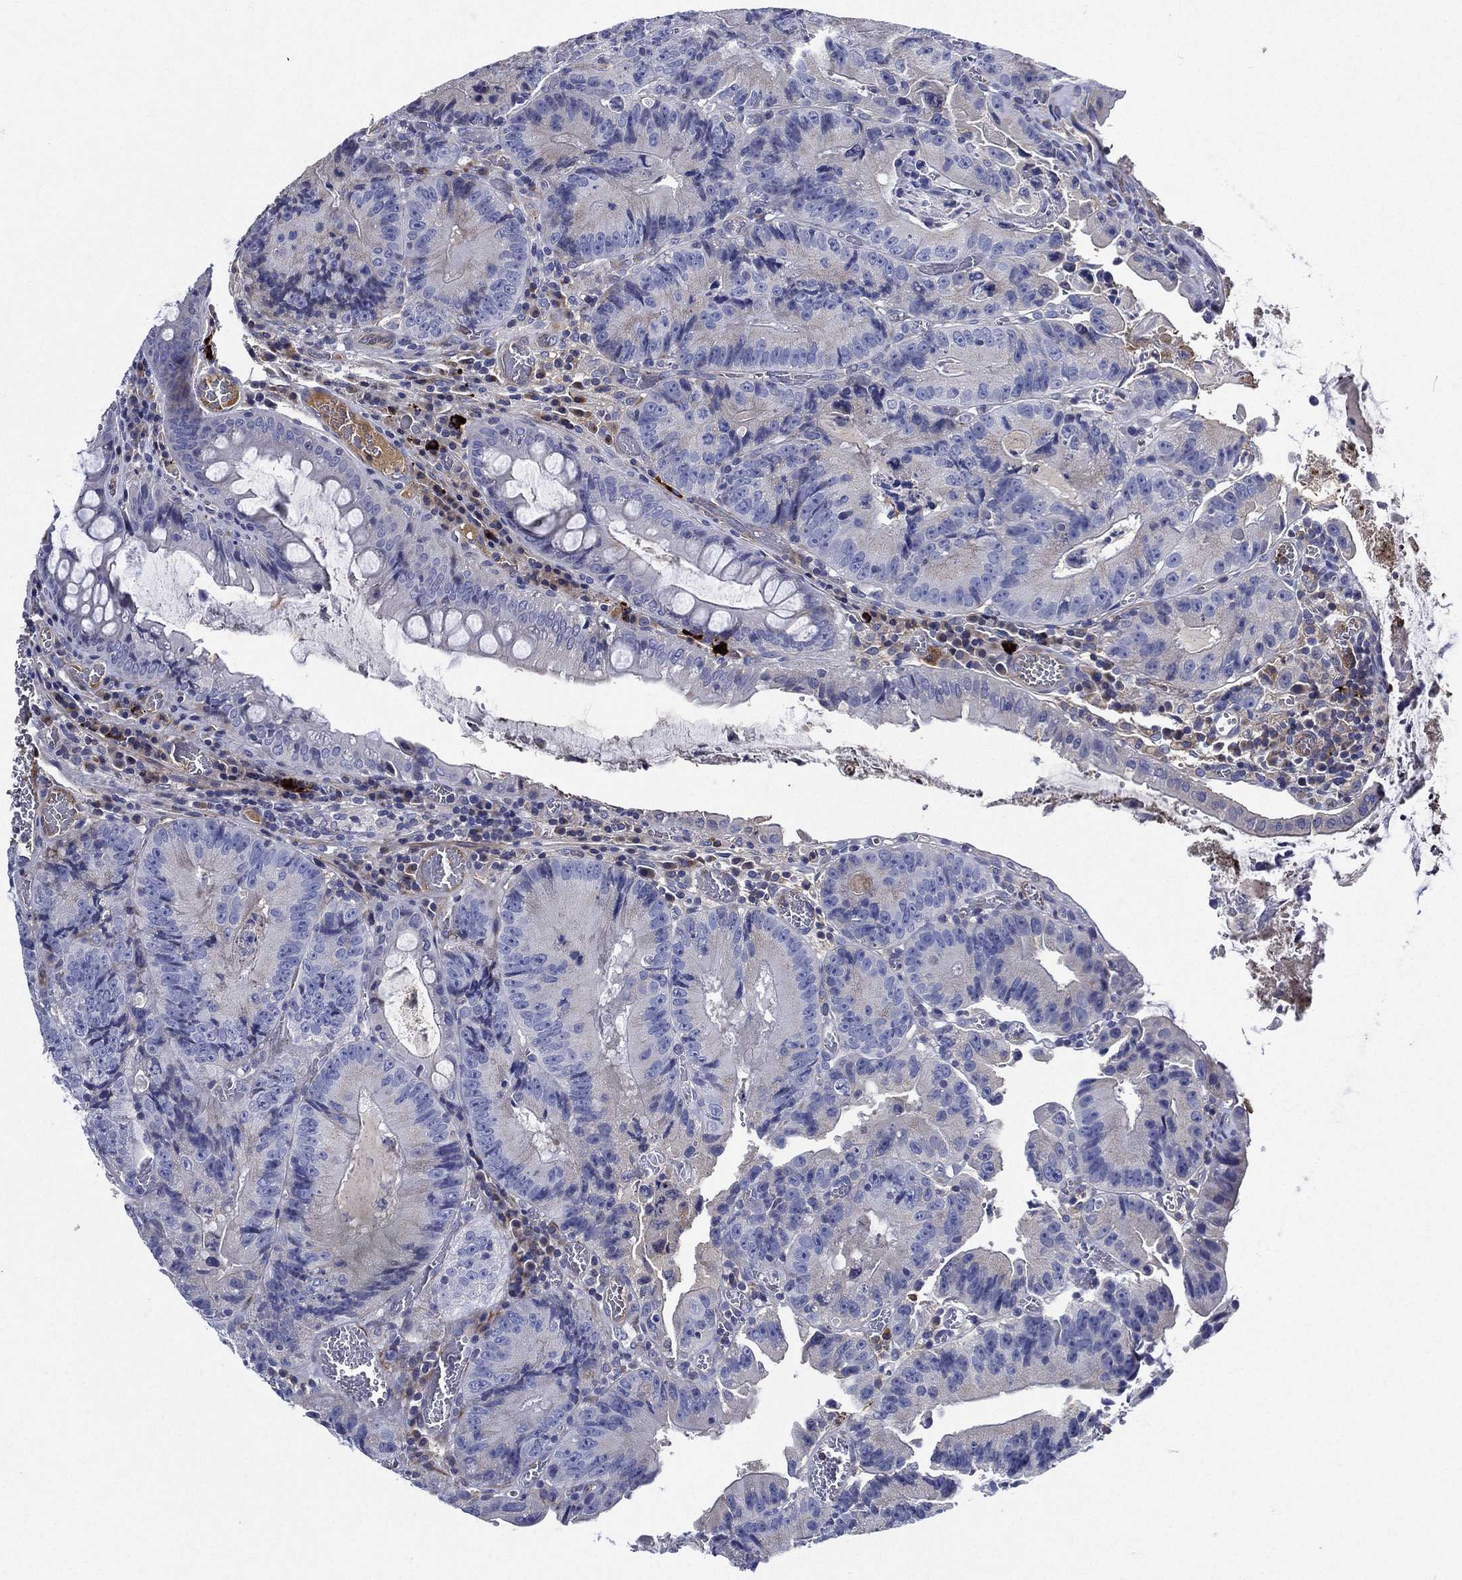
{"staining": {"intensity": "negative", "quantity": "none", "location": "none"}, "tissue": "colorectal cancer", "cell_type": "Tumor cells", "image_type": "cancer", "snomed": [{"axis": "morphology", "description": "Adenocarcinoma, NOS"}, {"axis": "topography", "description": "Colon"}], "caption": "Tumor cells show no significant protein staining in adenocarcinoma (colorectal). The staining is performed using DAB brown chromogen with nuclei counter-stained in using hematoxylin.", "gene": "TMPRSS11D", "patient": {"sex": "female", "age": 86}}